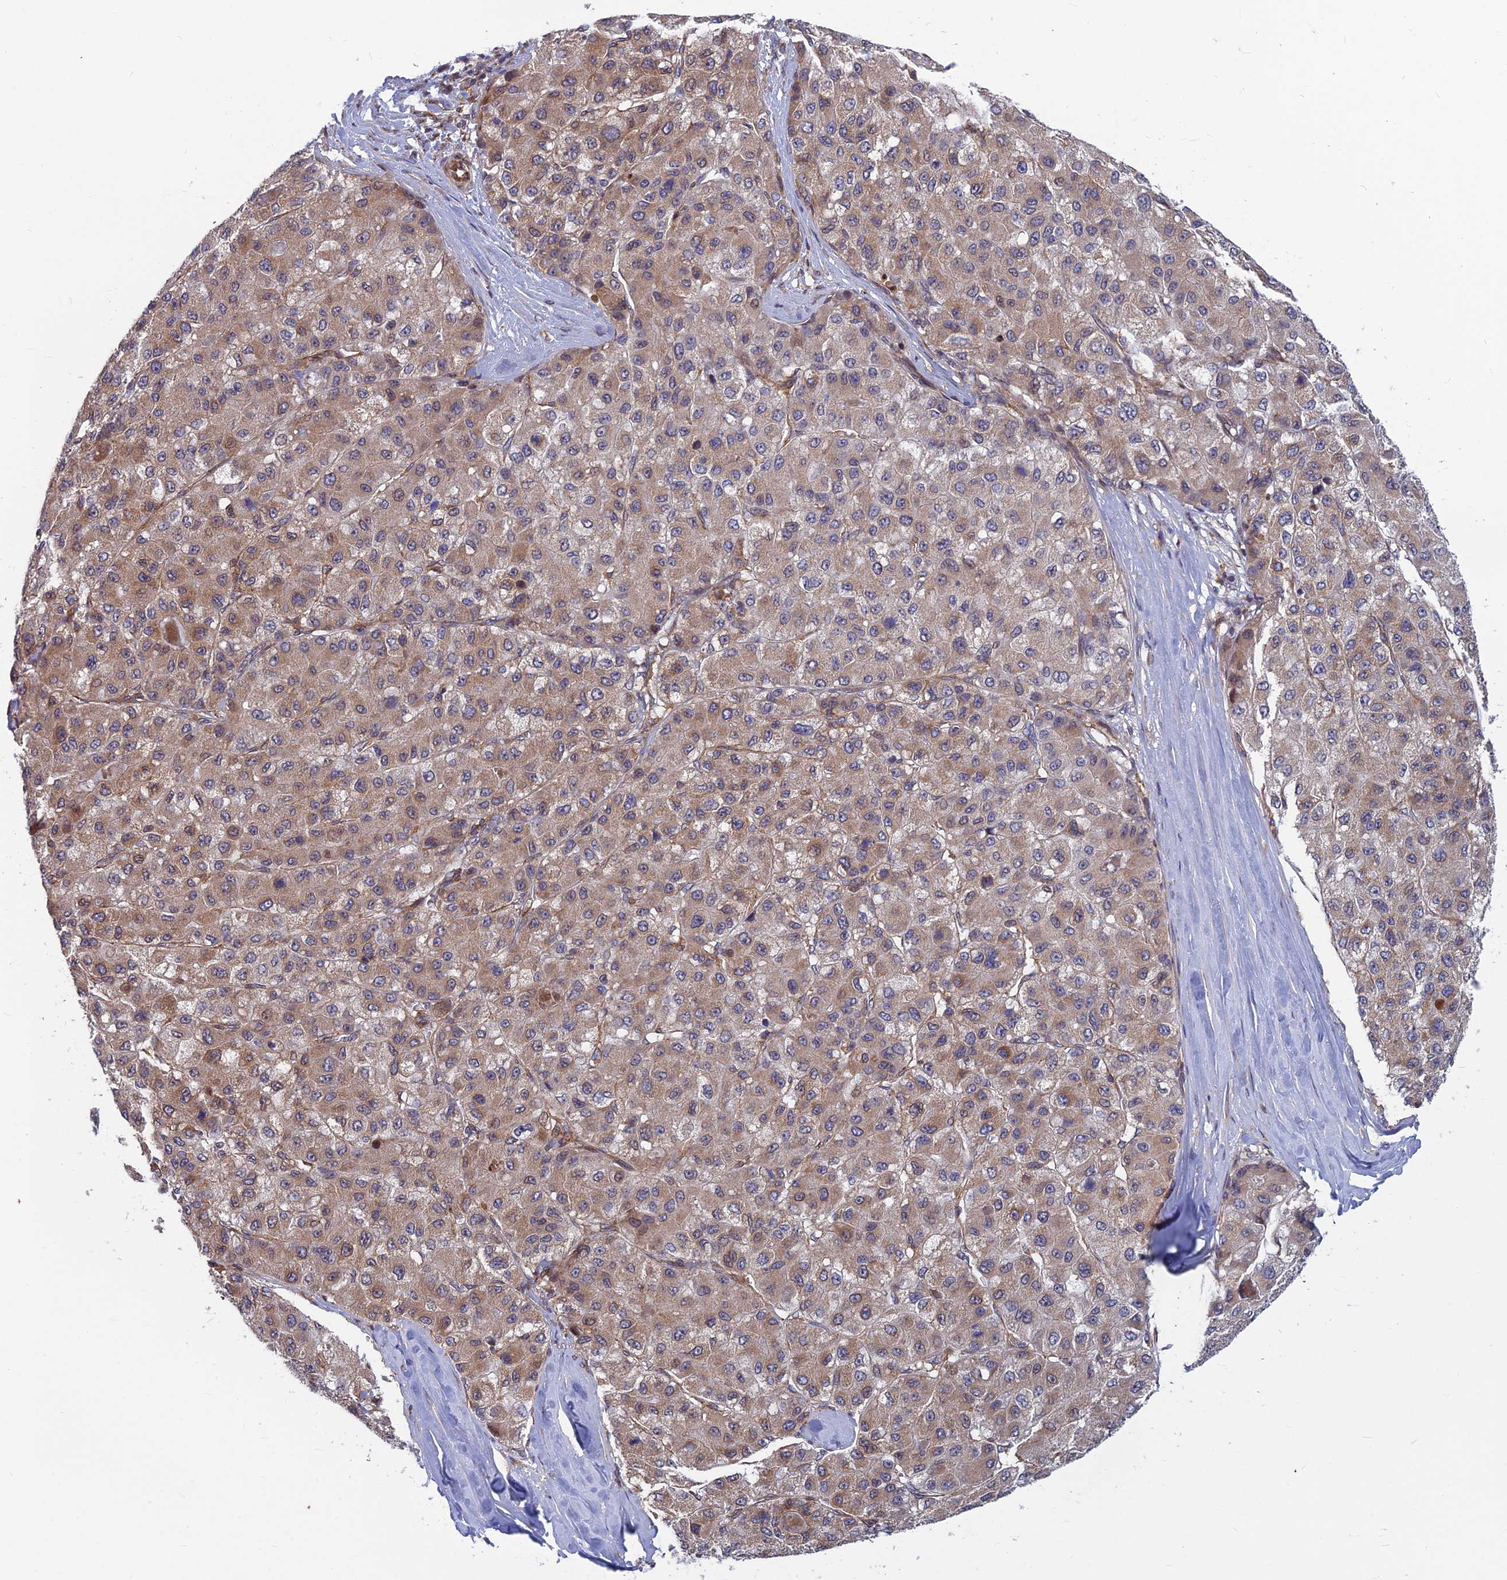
{"staining": {"intensity": "moderate", "quantity": "25%-75%", "location": "cytoplasmic/membranous"}, "tissue": "liver cancer", "cell_type": "Tumor cells", "image_type": "cancer", "snomed": [{"axis": "morphology", "description": "Carcinoma, Hepatocellular, NOS"}, {"axis": "topography", "description": "Liver"}], "caption": "This micrograph demonstrates hepatocellular carcinoma (liver) stained with IHC to label a protein in brown. The cytoplasmic/membranous of tumor cells show moderate positivity for the protein. Nuclei are counter-stained blue.", "gene": "COMMD2", "patient": {"sex": "male", "age": 80}}